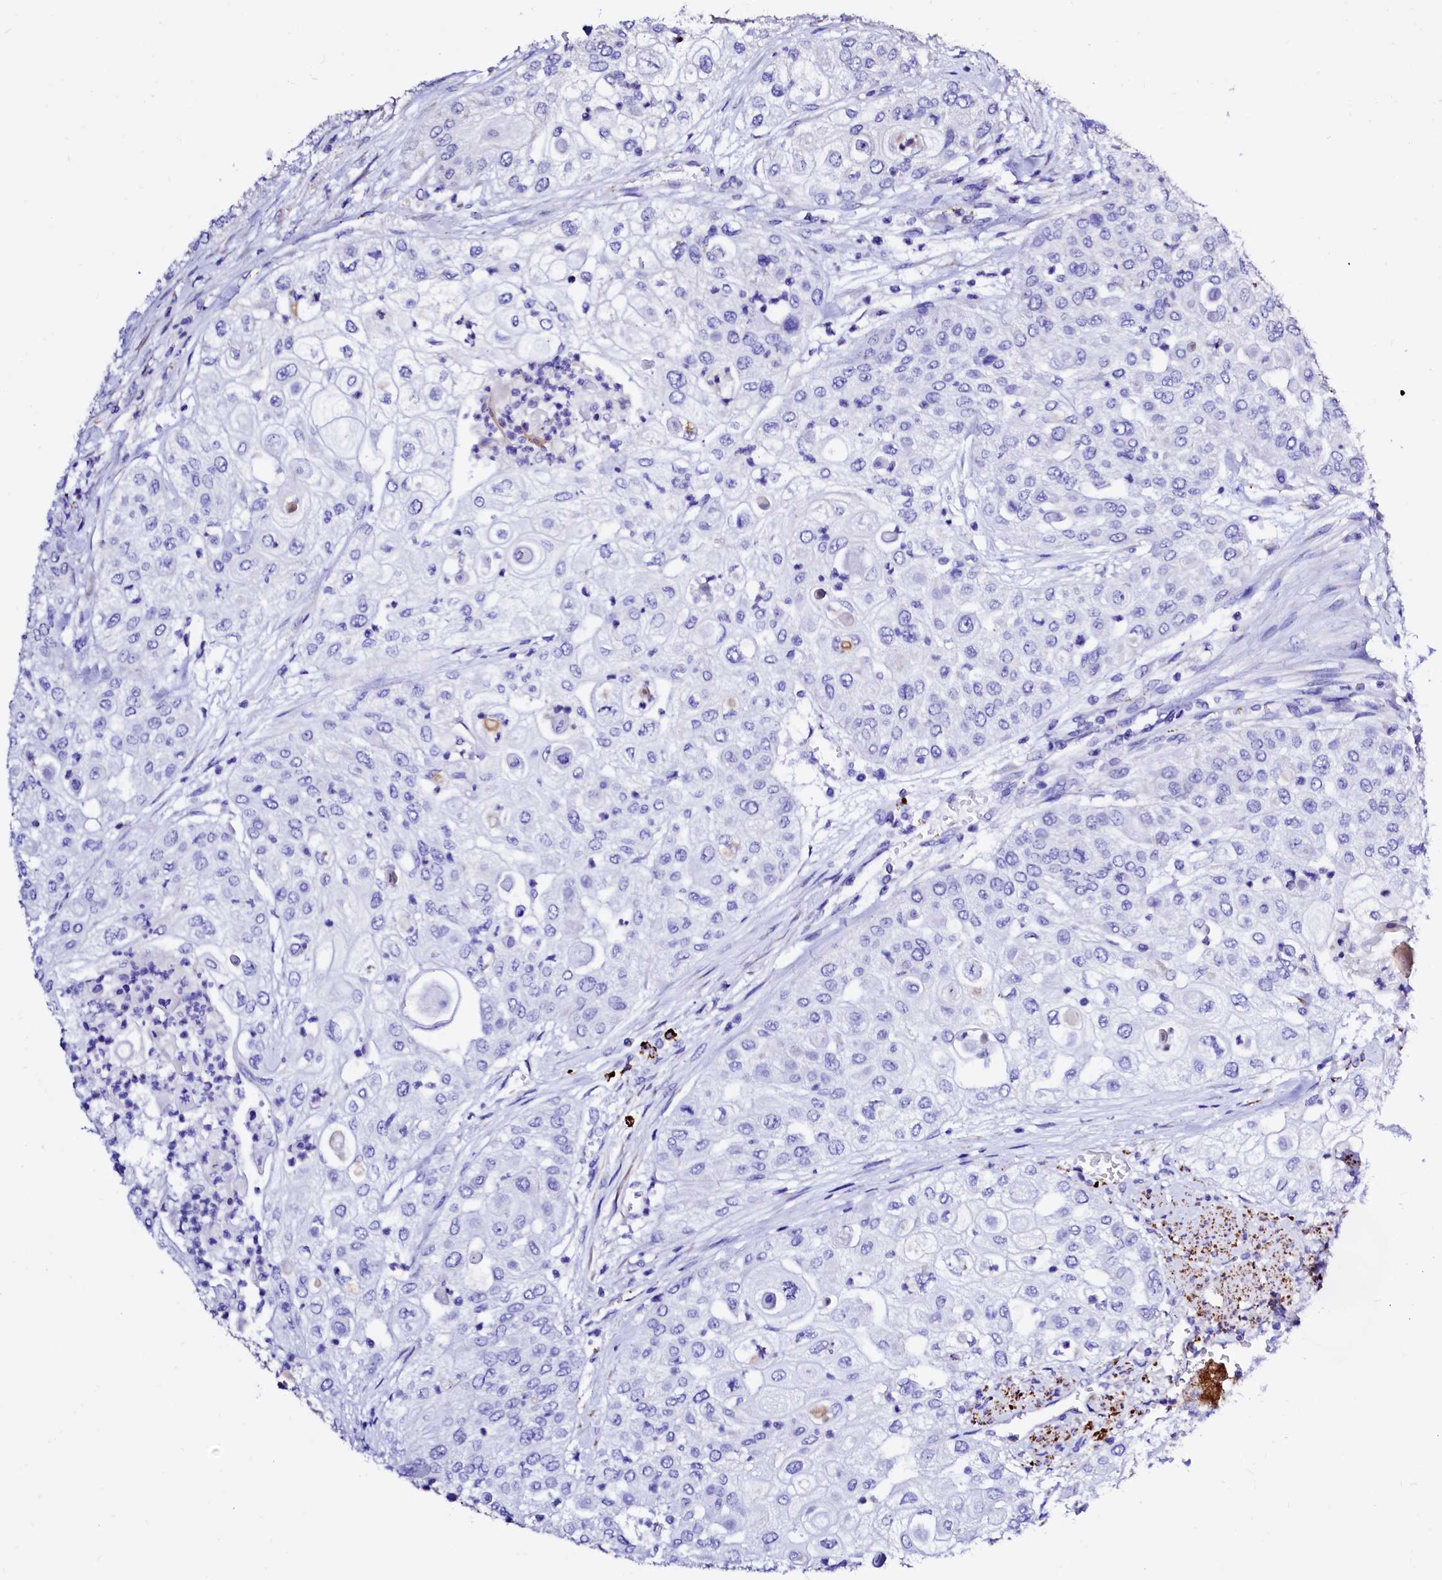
{"staining": {"intensity": "negative", "quantity": "none", "location": "none"}, "tissue": "urothelial cancer", "cell_type": "Tumor cells", "image_type": "cancer", "snomed": [{"axis": "morphology", "description": "Urothelial carcinoma, High grade"}, {"axis": "topography", "description": "Urinary bladder"}], "caption": "The micrograph exhibits no significant positivity in tumor cells of urothelial cancer. Nuclei are stained in blue.", "gene": "MAOB", "patient": {"sex": "female", "age": 79}}